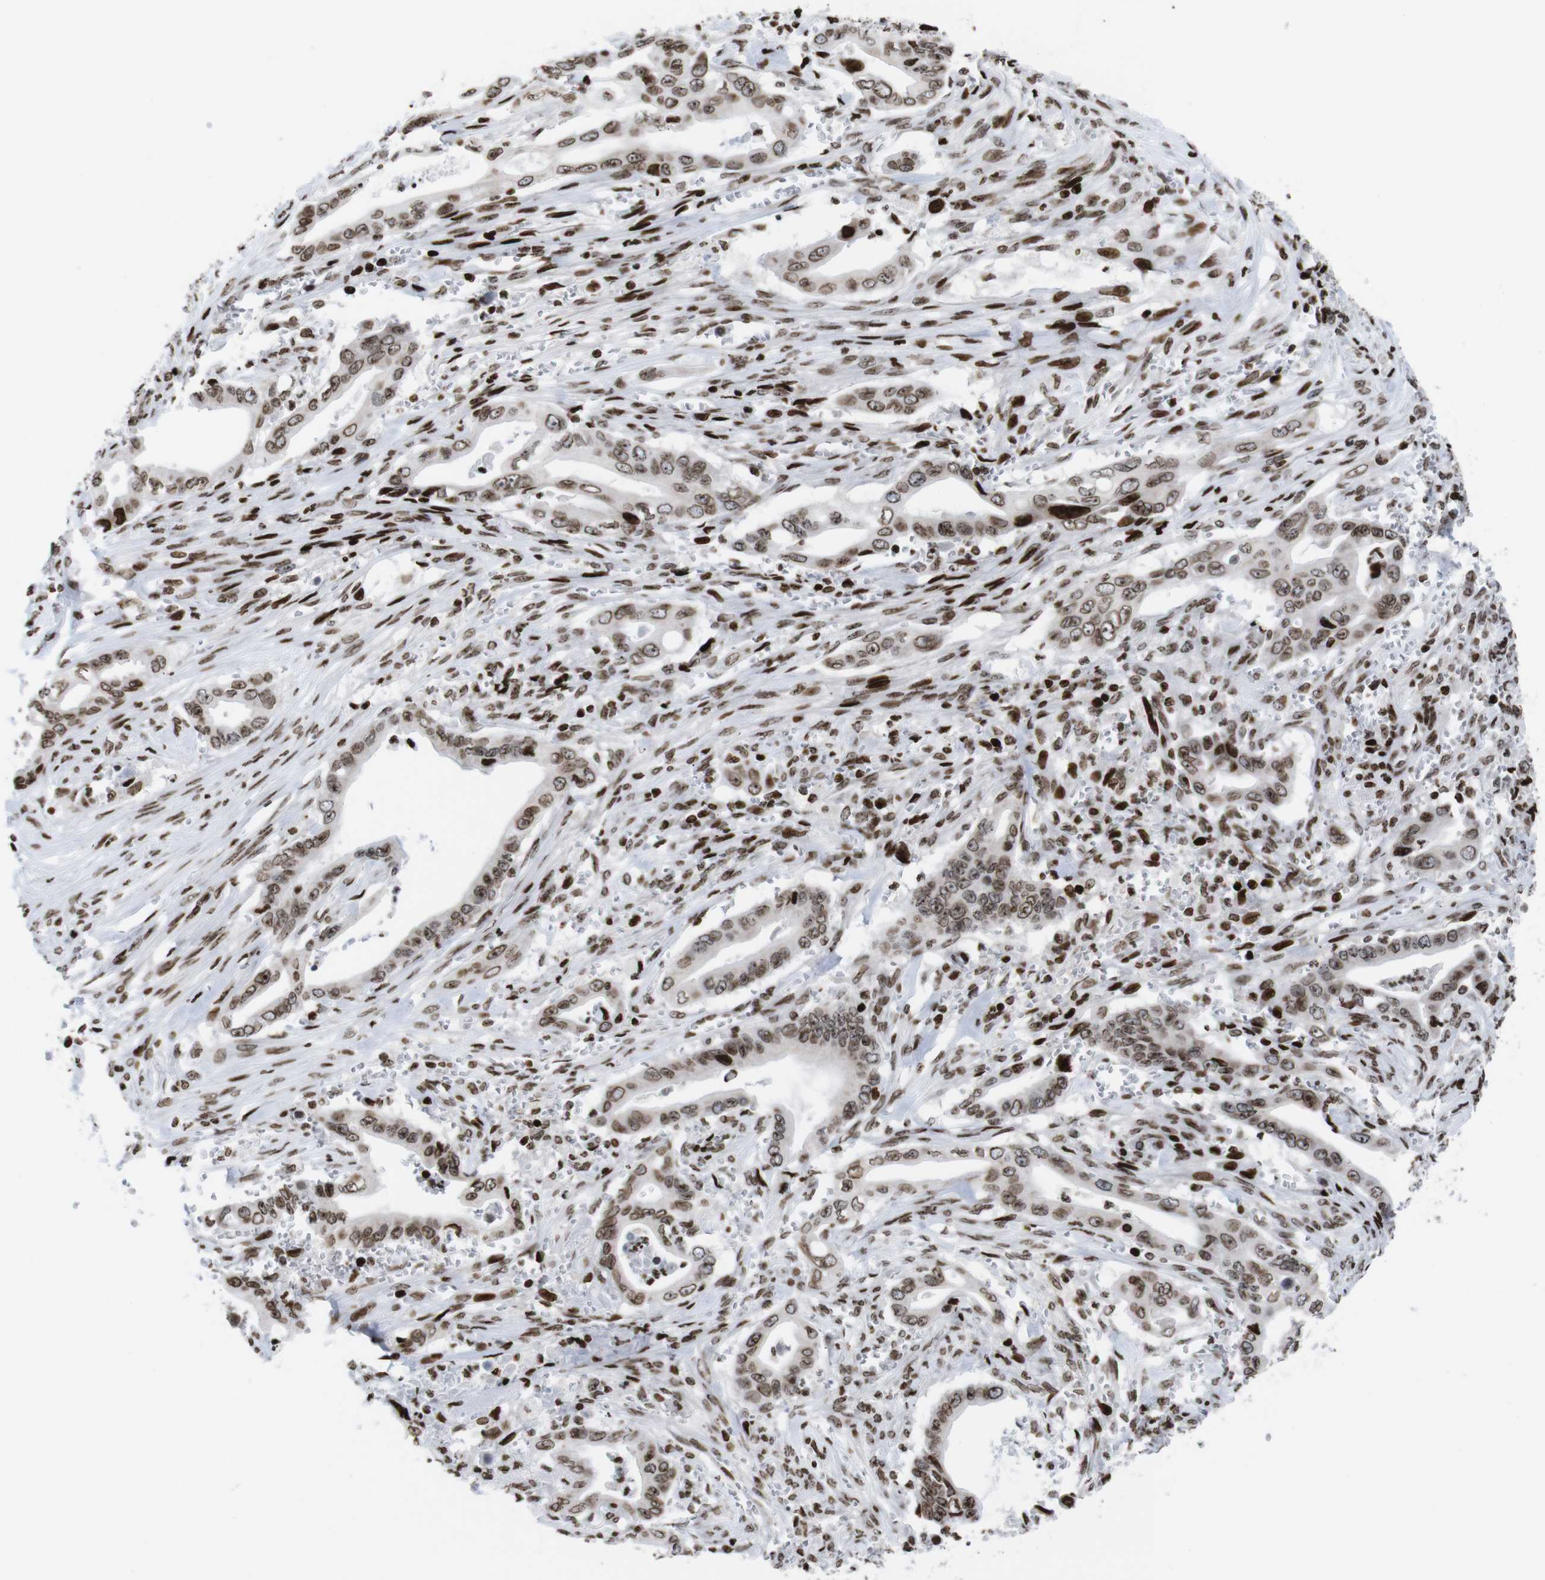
{"staining": {"intensity": "strong", "quantity": ">75%", "location": "cytoplasmic/membranous,nuclear"}, "tissue": "pancreatic cancer", "cell_type": "Tumor cells", "image_type": "cancer", "snomed": [{"axis": "morphology", "description": "Adenocarcinoma, NOS"}, {"axis": "topography", "description": "Pancreas"}], "caption": "A brown stain labels strong cytoplasmic/membranous and nuclear staining of a protein in human pancreatic cancer (adenocarcinoma) tumor cells. The staining is performed using DAB brown chromogen to label protein expression. The nuclei are counter-stained blue using hematoxylin.", "gene": "H1-4", "patient": {"sex": "male", "age": 59}}